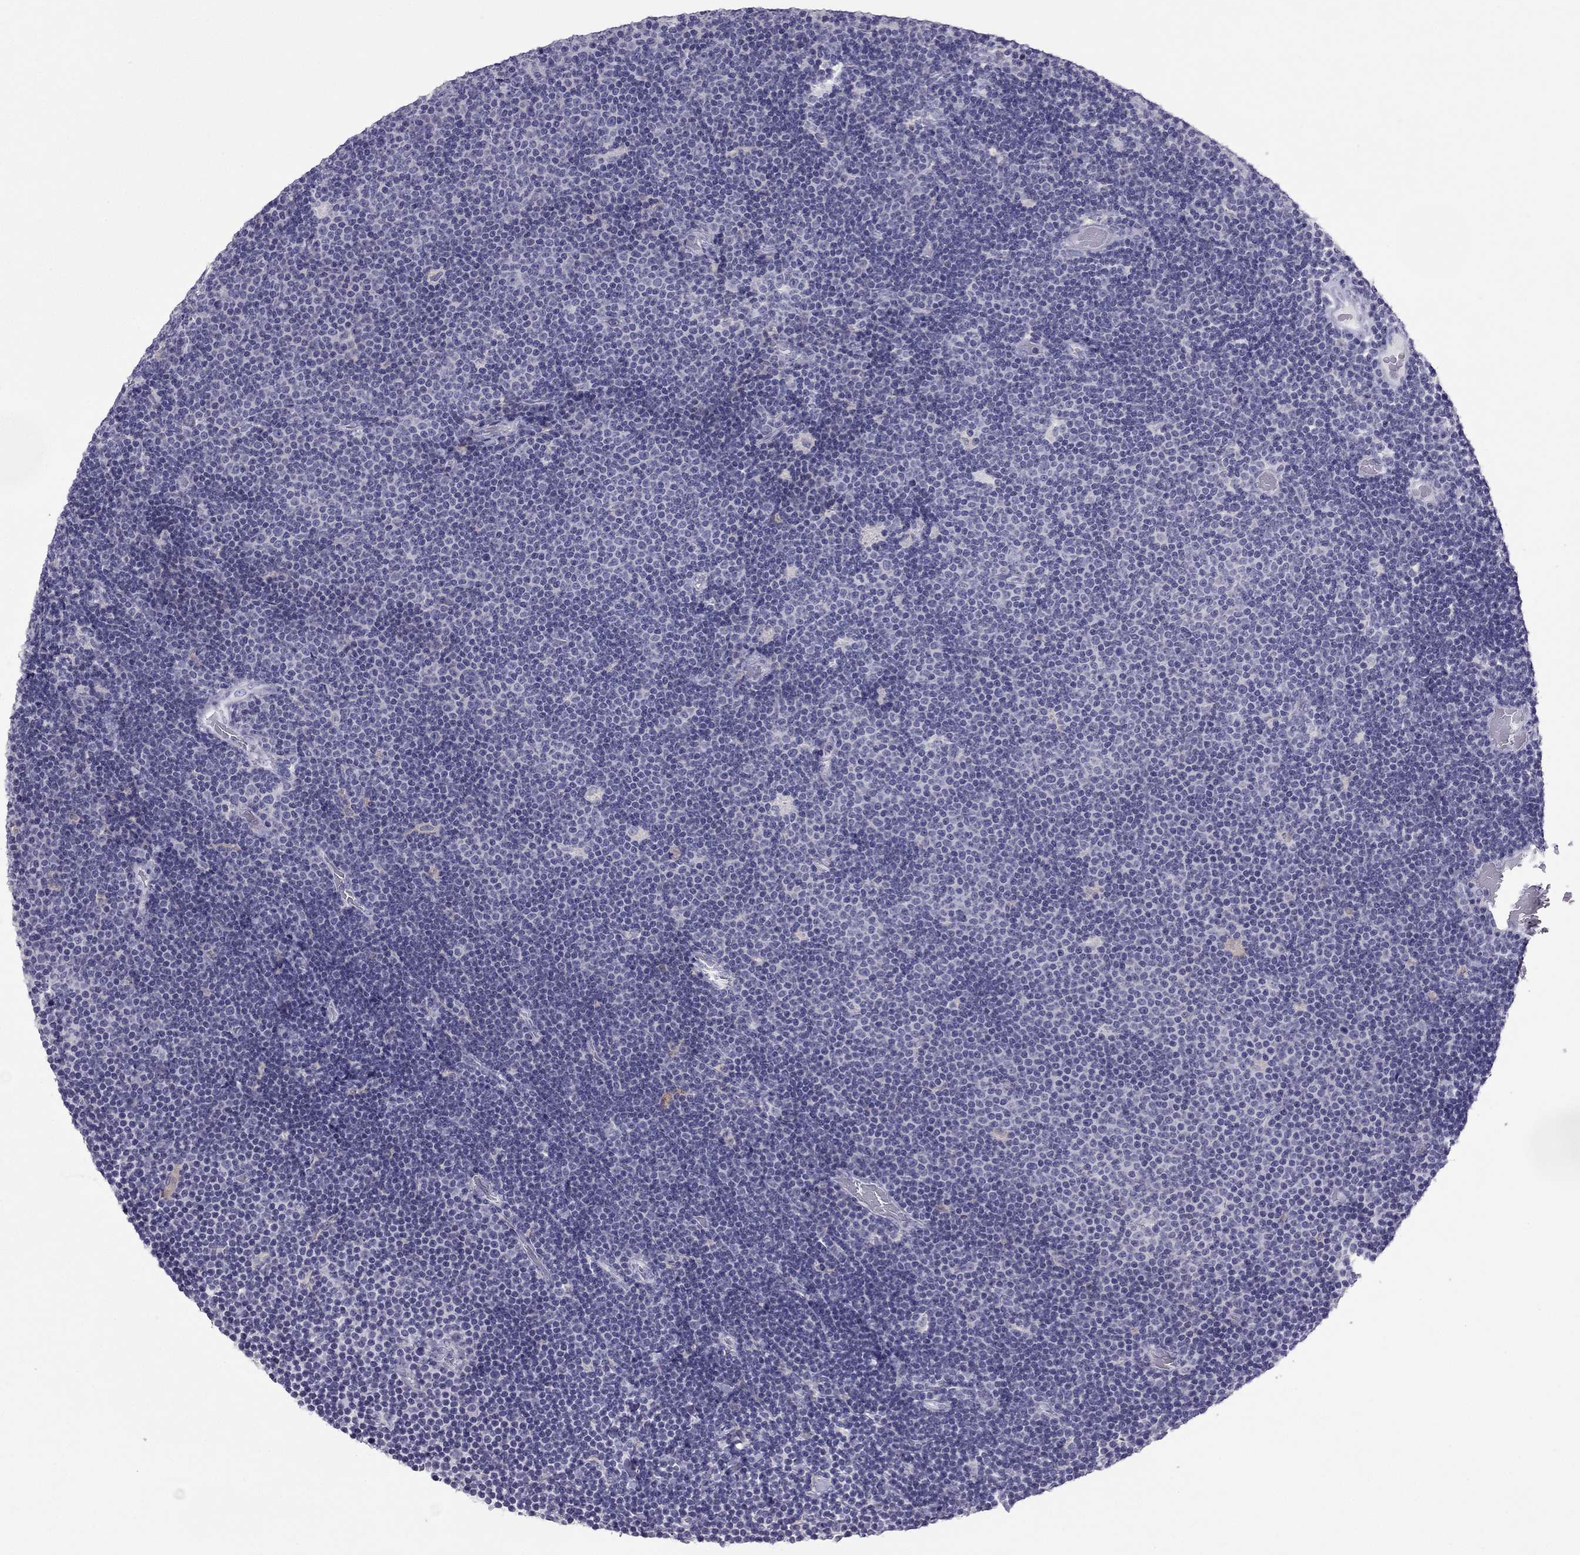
{"staining": {"intensity": "negative", "quantity": "none", "location": "none"}, "tissue": "lymphoma", "cell_type": "Tumor cells", "image_type": "cancer", "snomed": [{"axis": "morphology", "description": "Malignant lymphoma, non-Hodgkin's type, Low grade"}, {"axis": "topography", "description": "Brain"}], "caption": "There is no significant expression in tumor cells of low-grade malignant lymphoma, non-Hodgkin's type.", "gene": "RGS8", "patient": {"sex": "female", "age": 66}}